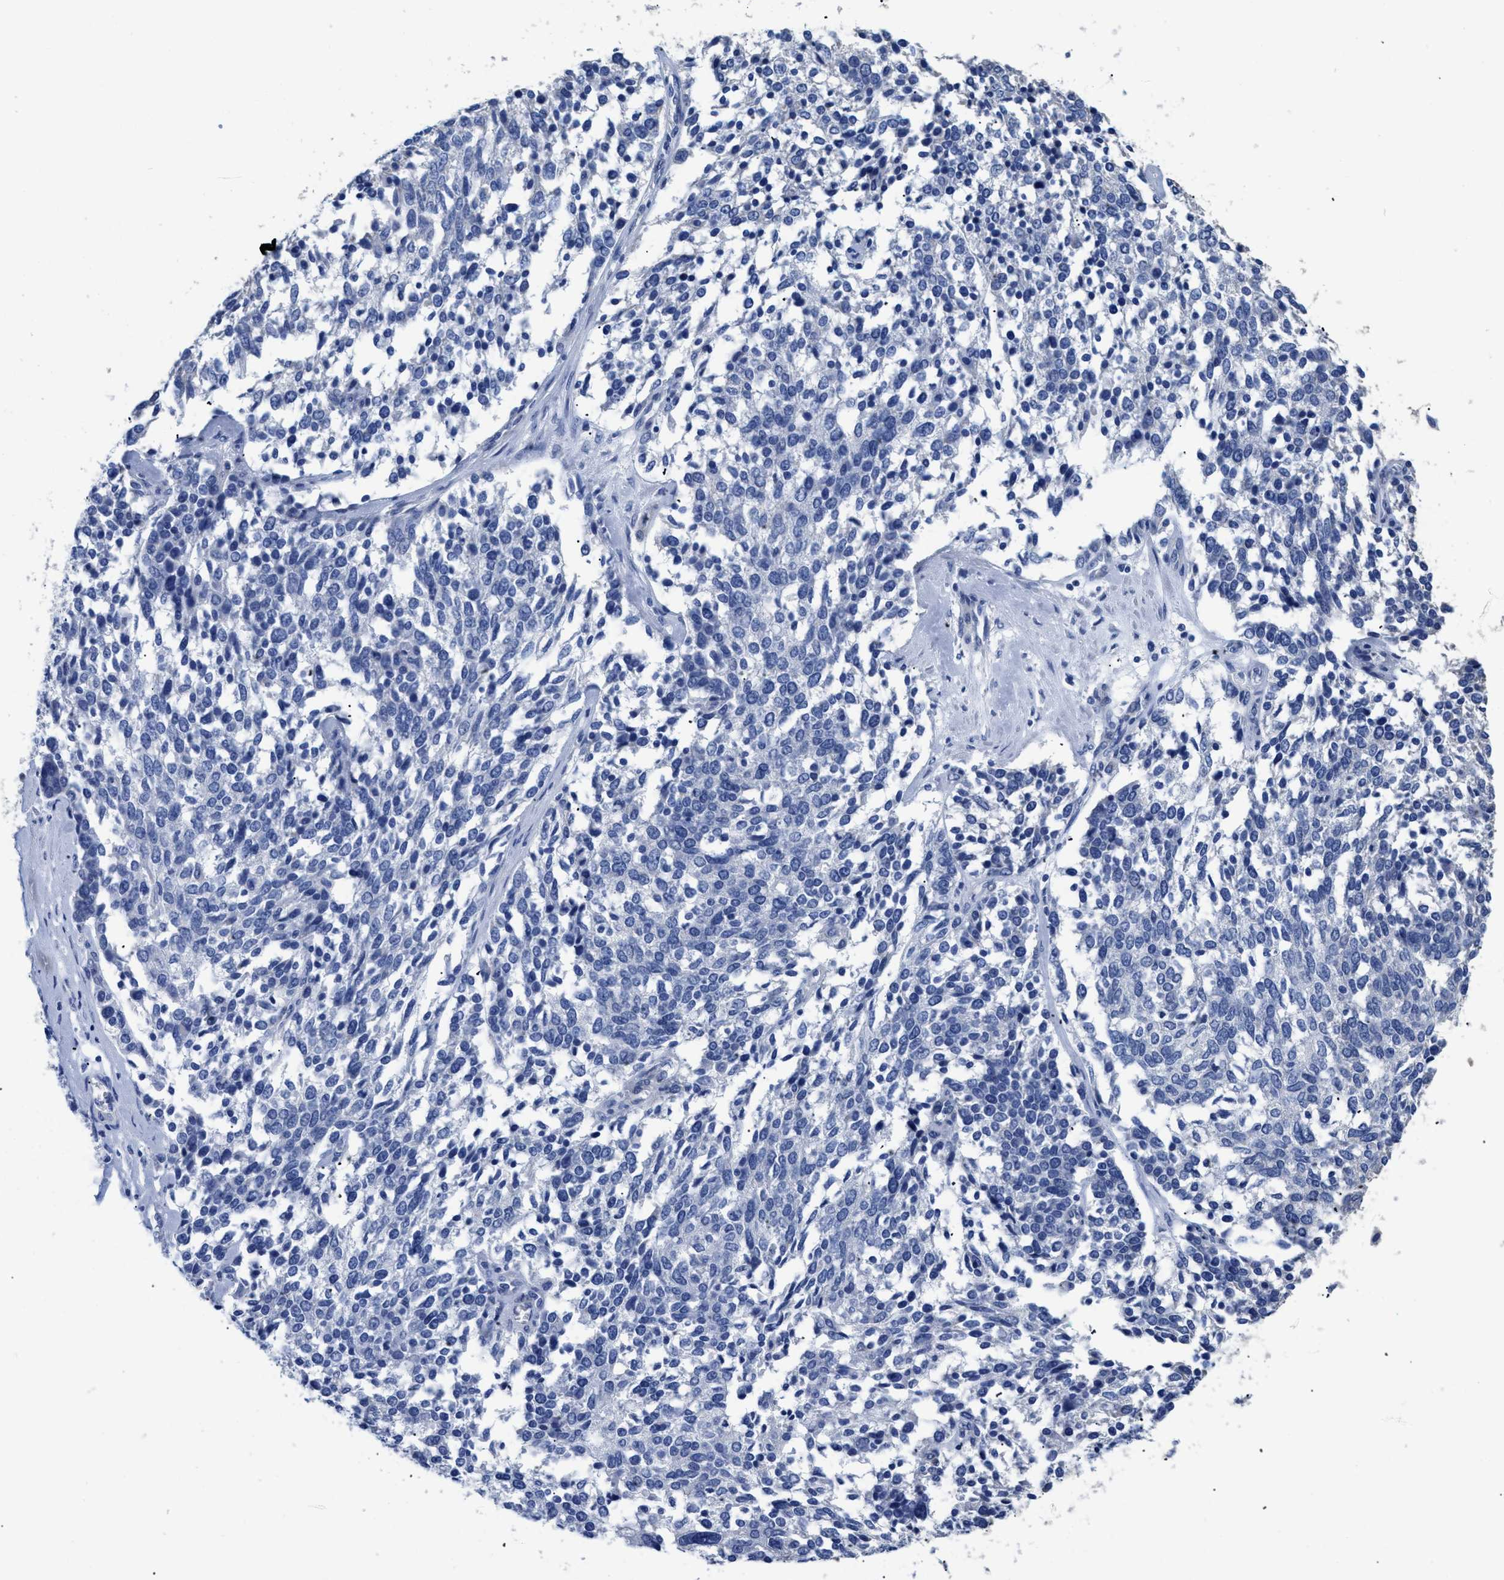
{"staining": {"intensity": "negative", "quantity": "none", "location": "none"}, "tissue": "ovarian cancer", "cell_type": "Tumor cells", "image_type": "cancer", "snomed": [{"axis": "morphology", "description": "Cystadenocarcinoma, serous, NOS"}, {"axis": "topography", "description": "Ovary"}], "caption": "Human ovarian cancer stained for a protein using immunohistochemistry (IHC) shows no expression in tumor cells.", "gene": "DLC1", "patient": {"sex": "female", "age": 44}}